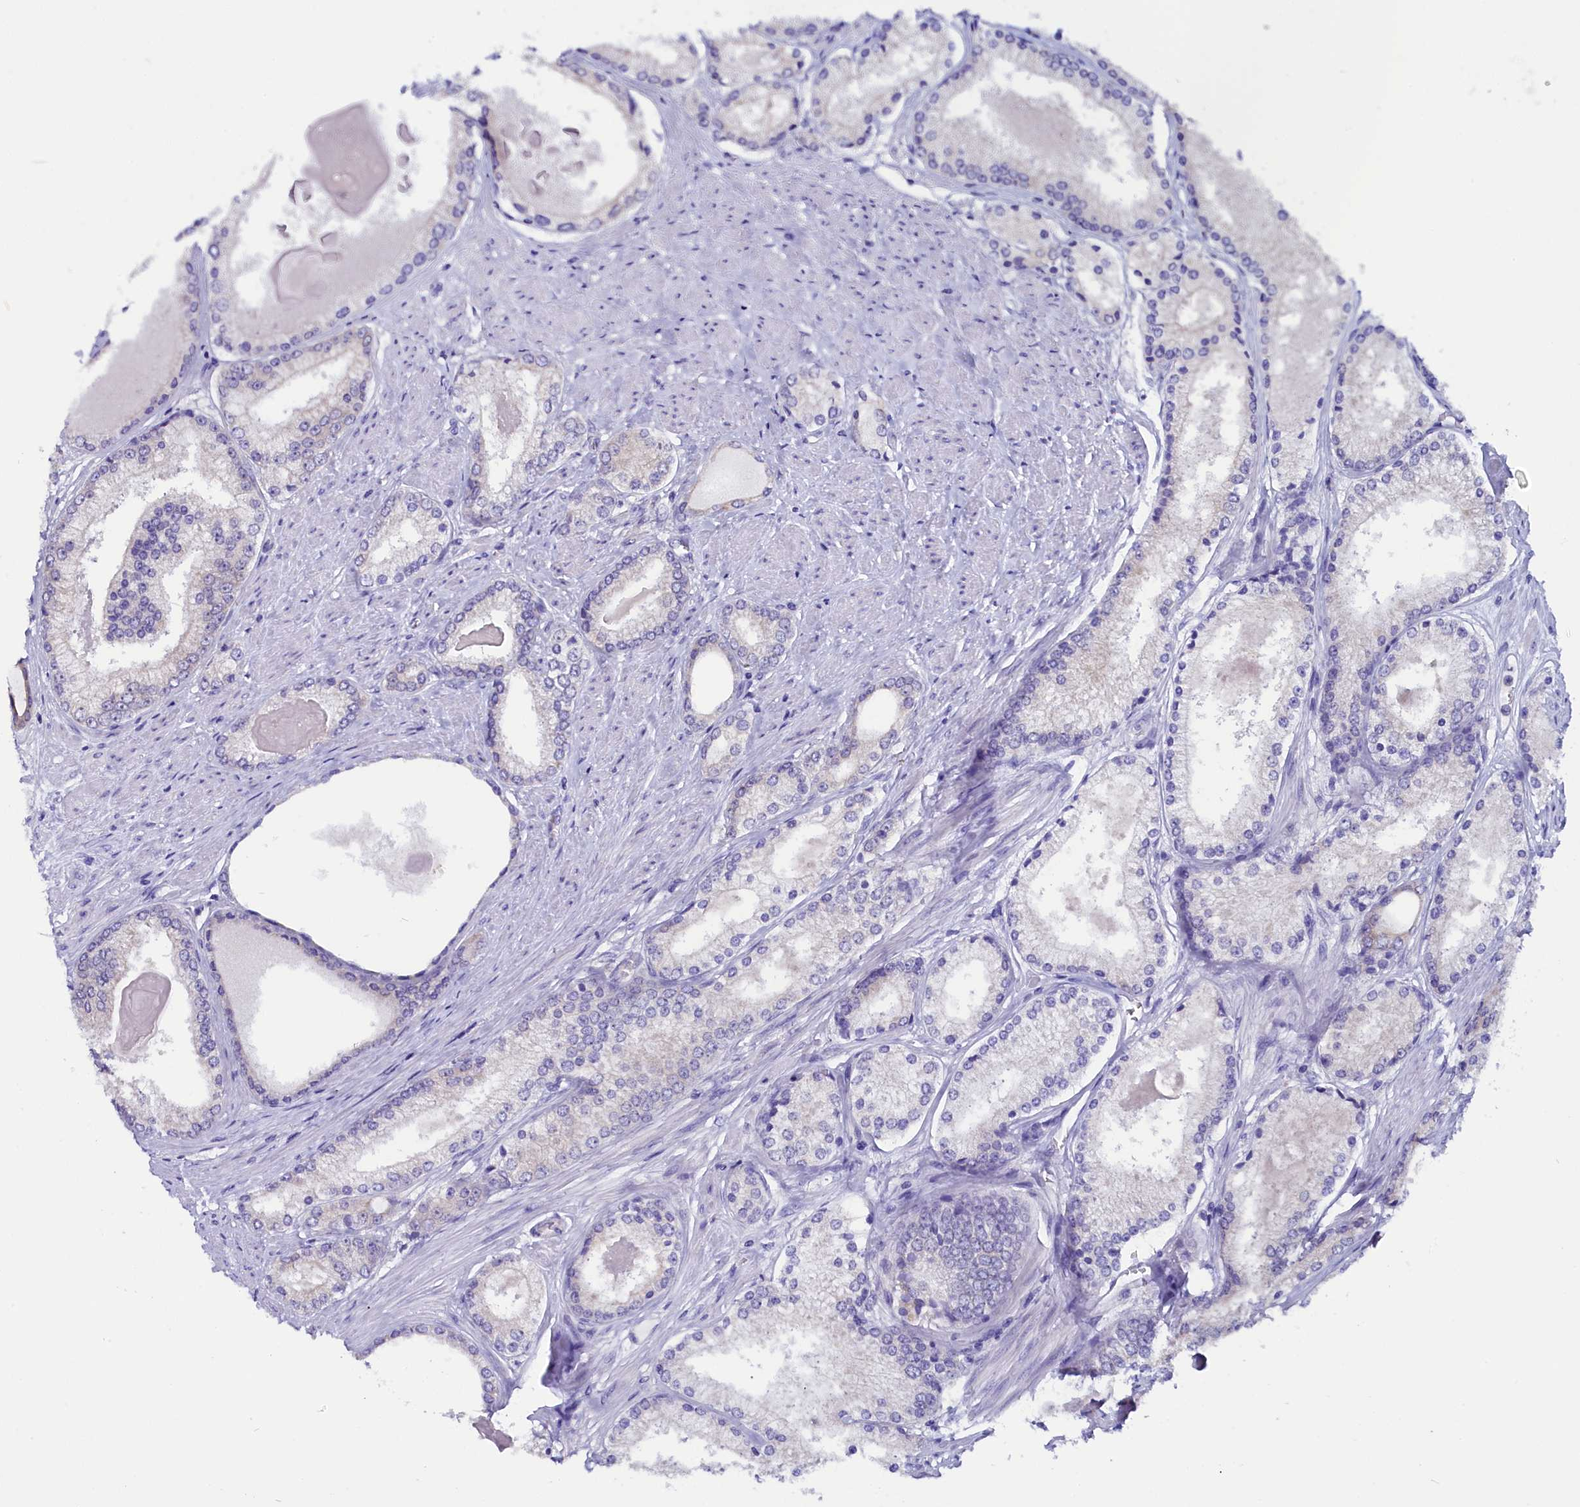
{"staining": {"intensity": "negative", "quantity": "none", "location": "none"}, "tissue": "prostate cancer", "cell_type": "Tumor cells", "image_type": "cancer", "snomed": [{"axis": "morphology", "description": "Adenocarcinoma, Low grade"}, {"axis": "topography", "description": "Prostate"}], "caption": "Tumor cells show no significant positivity in prostate cancer (low-grade adenocarcinoma).", "gene": "CIAPIN1", "patient": {"sex": "male", "age": 68}}